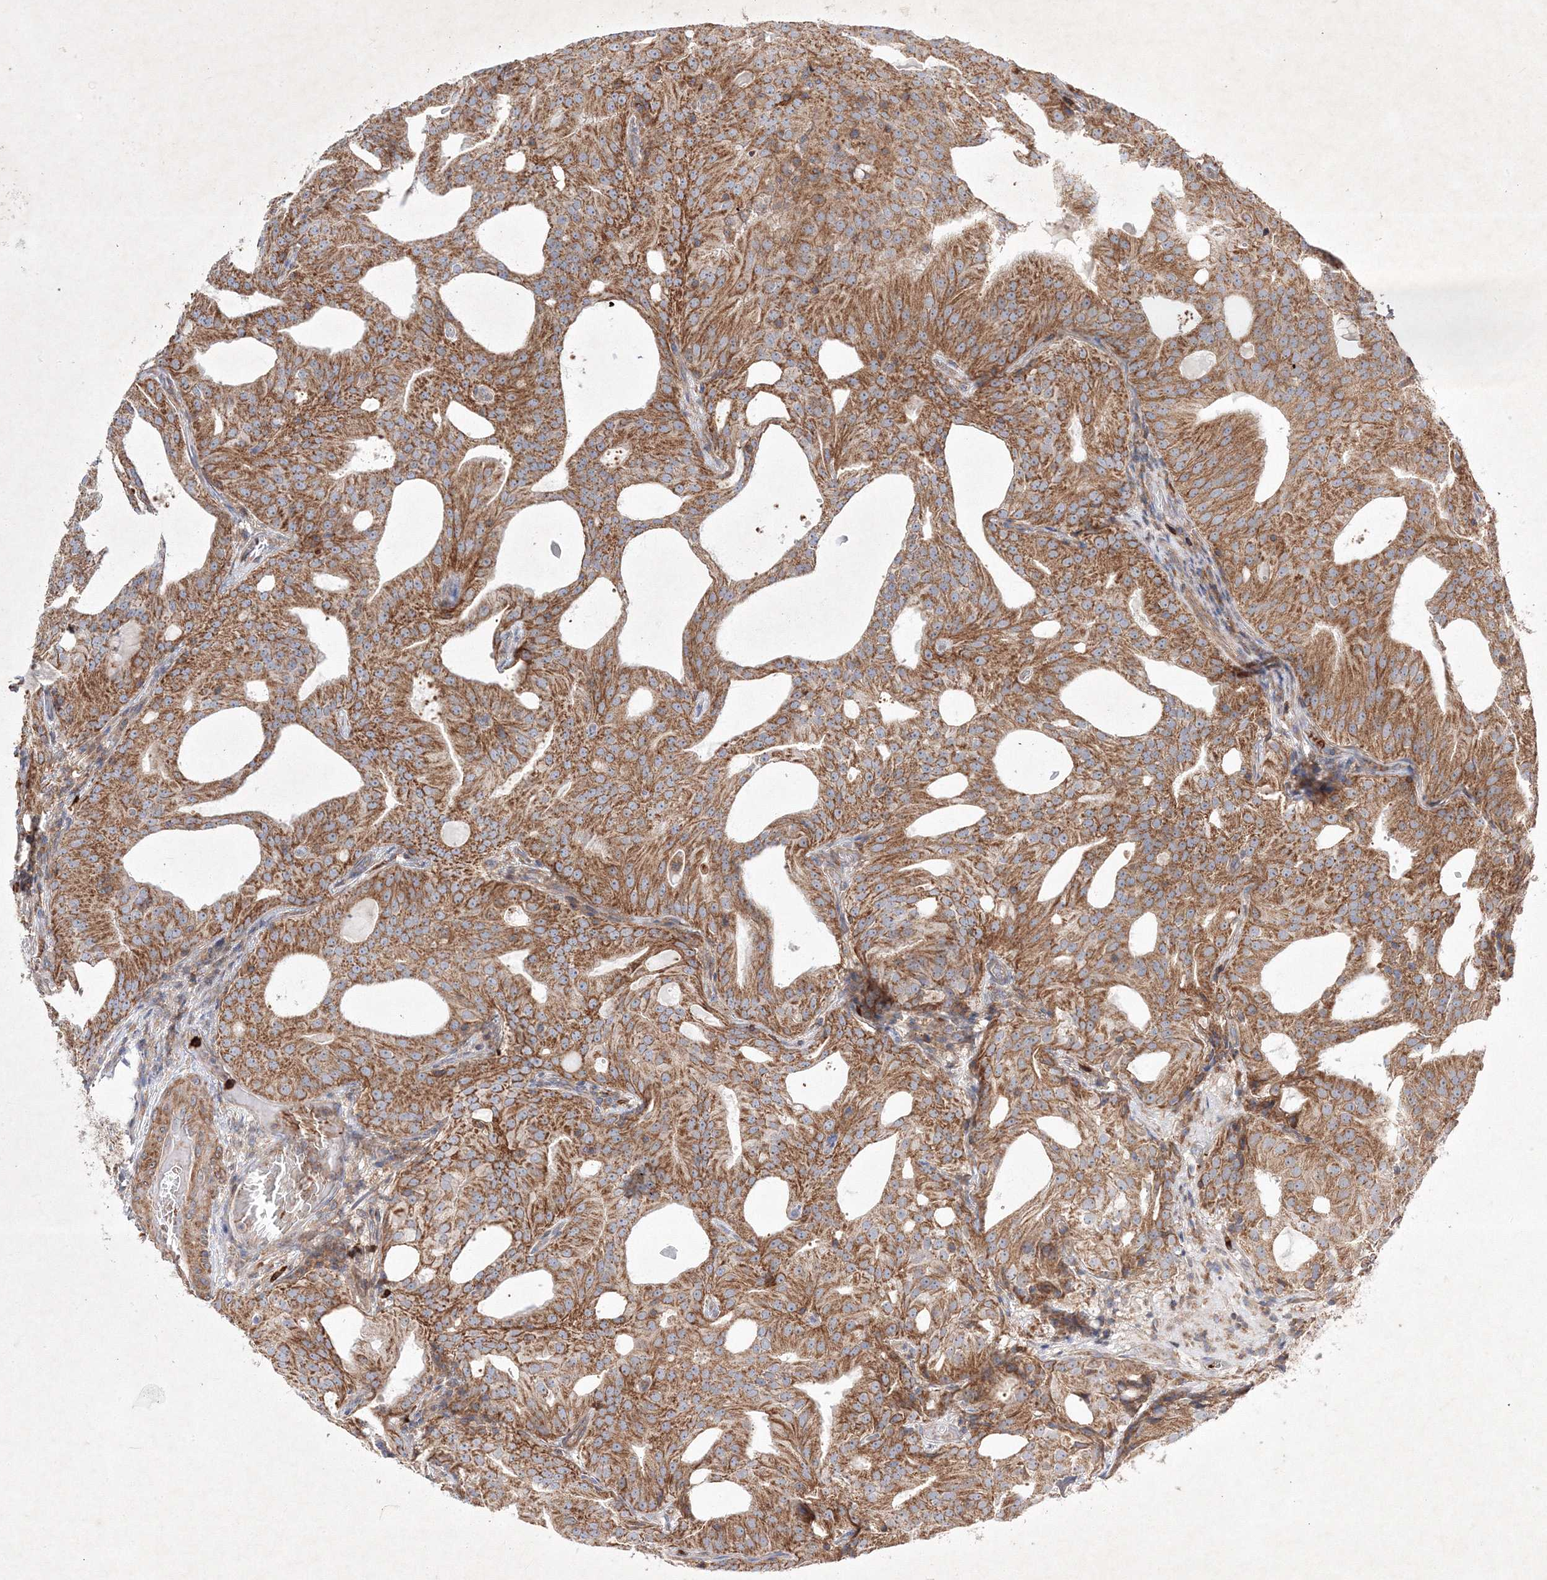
{"staining": {"intensity": "strong", "quantity": ">75%", "location": "cytoplasmic/membranous"}, "tissue": "prostate cancer", "cell_type": "Tumor cells", "image_type": "cancer", "snomed": [{"axis": "morphology", "description": "Adenocarcinoma, Low grade"}, {"axis": "topography", "description": "Prostate"}], "caption": "Immunohistochemical staining of human prostate adenocarcinoma (low-grade) exhibits strong cytoplasmic/membranous protein positivity in about >75% of tumor cells.", "gene": "OPA1", "patient": {"sex": "male", "age": 88}}